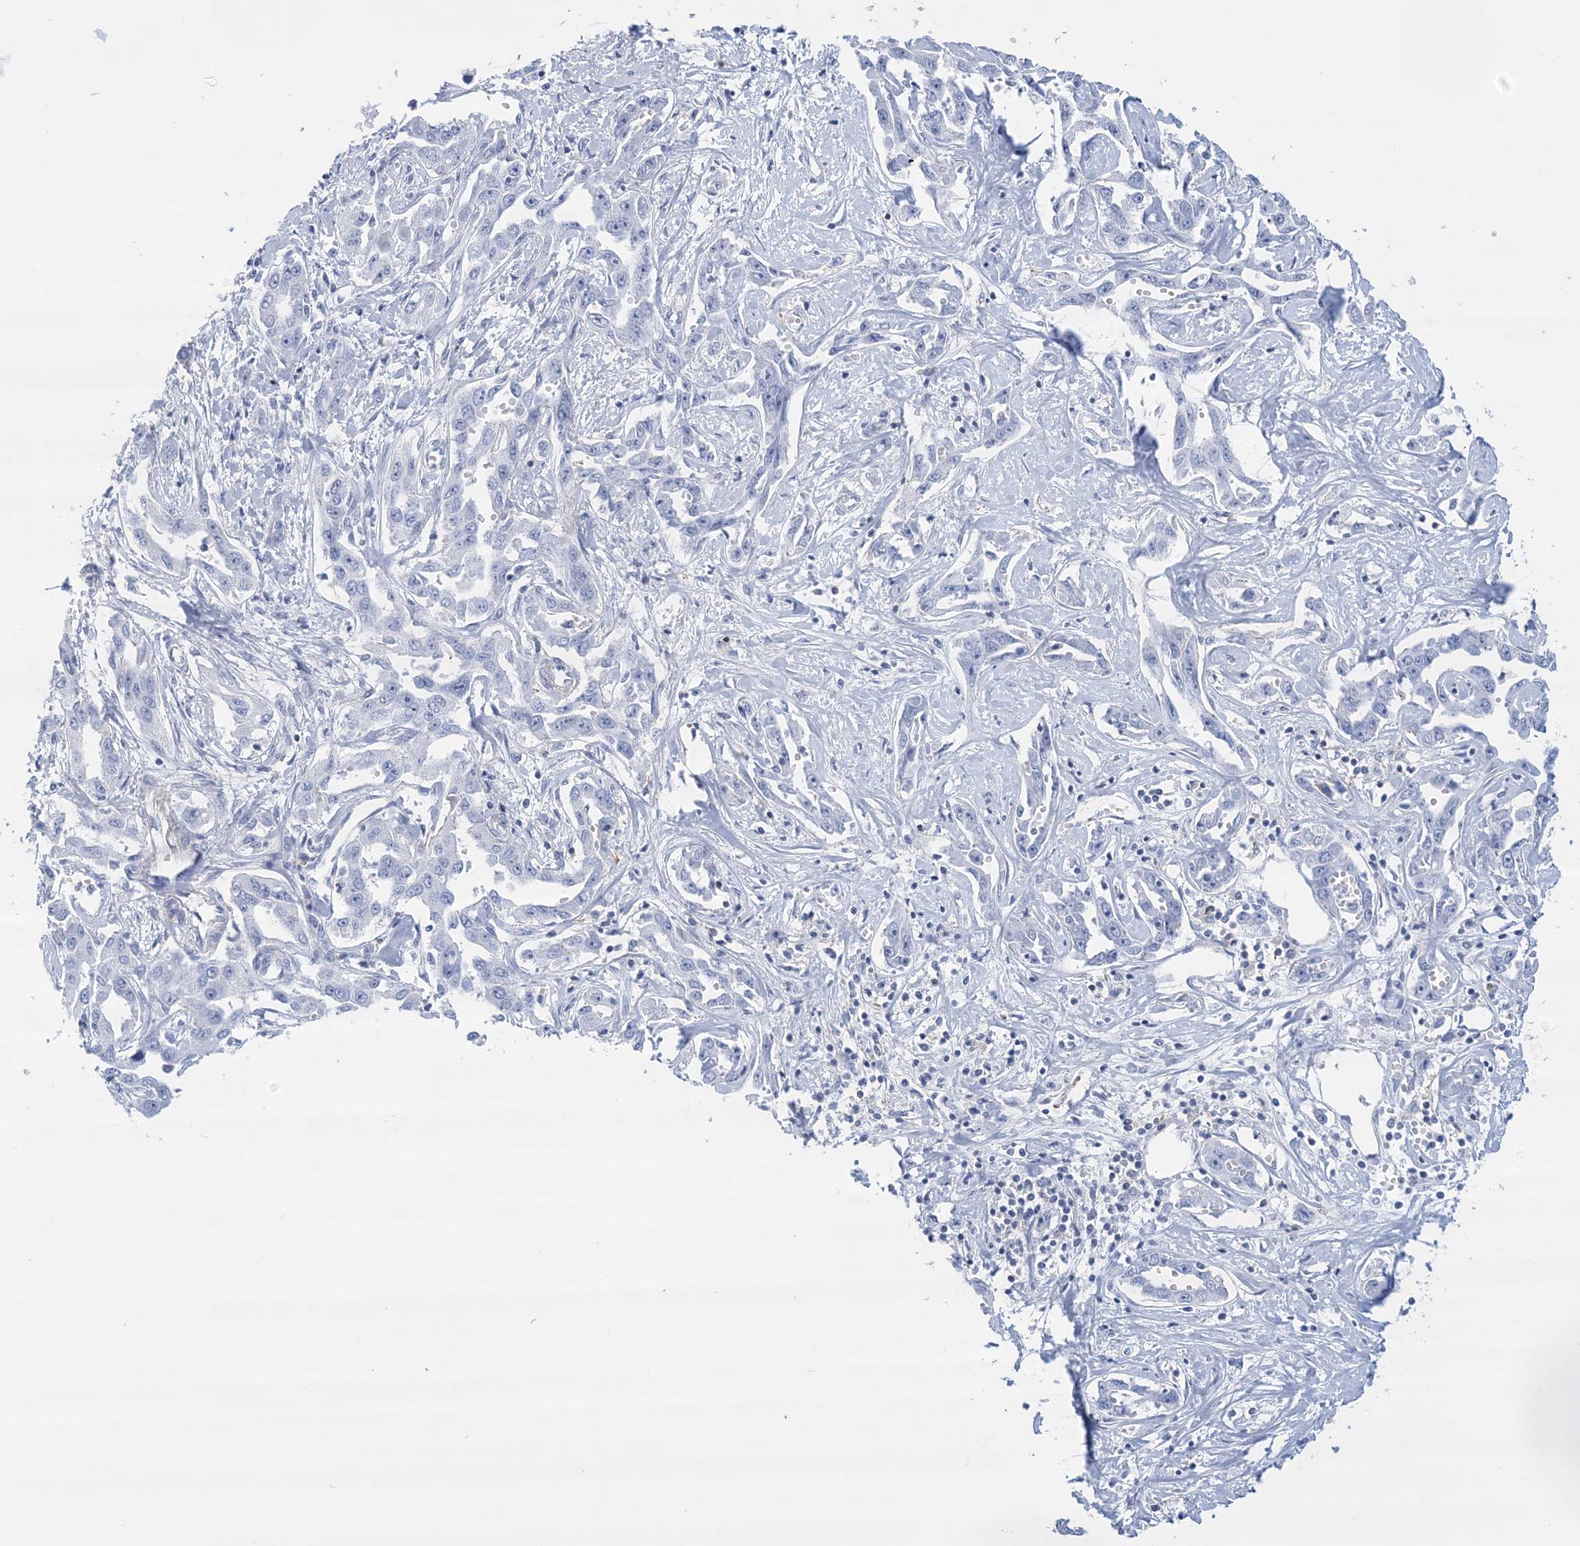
{"staining": {"intensity": "negative", "quantity": "none", "location": "none"}, "tissue": "liver cancer", "cell_type": "Tumor cells", "image_type": "cancer", "snomed": [{"axis": "morphology", "description": "Cholangiocarcinoma"}, {"axis": "topography", "description": "Liver"}], "caption": "Immunohistochemical staining of human liver cholangiocarcinoma demonstrates no significant positivity in tumor cells. Nuclei are stained in blue.", "gene": "C11orf21", "patient": {"sex": "male", "age": 59}}